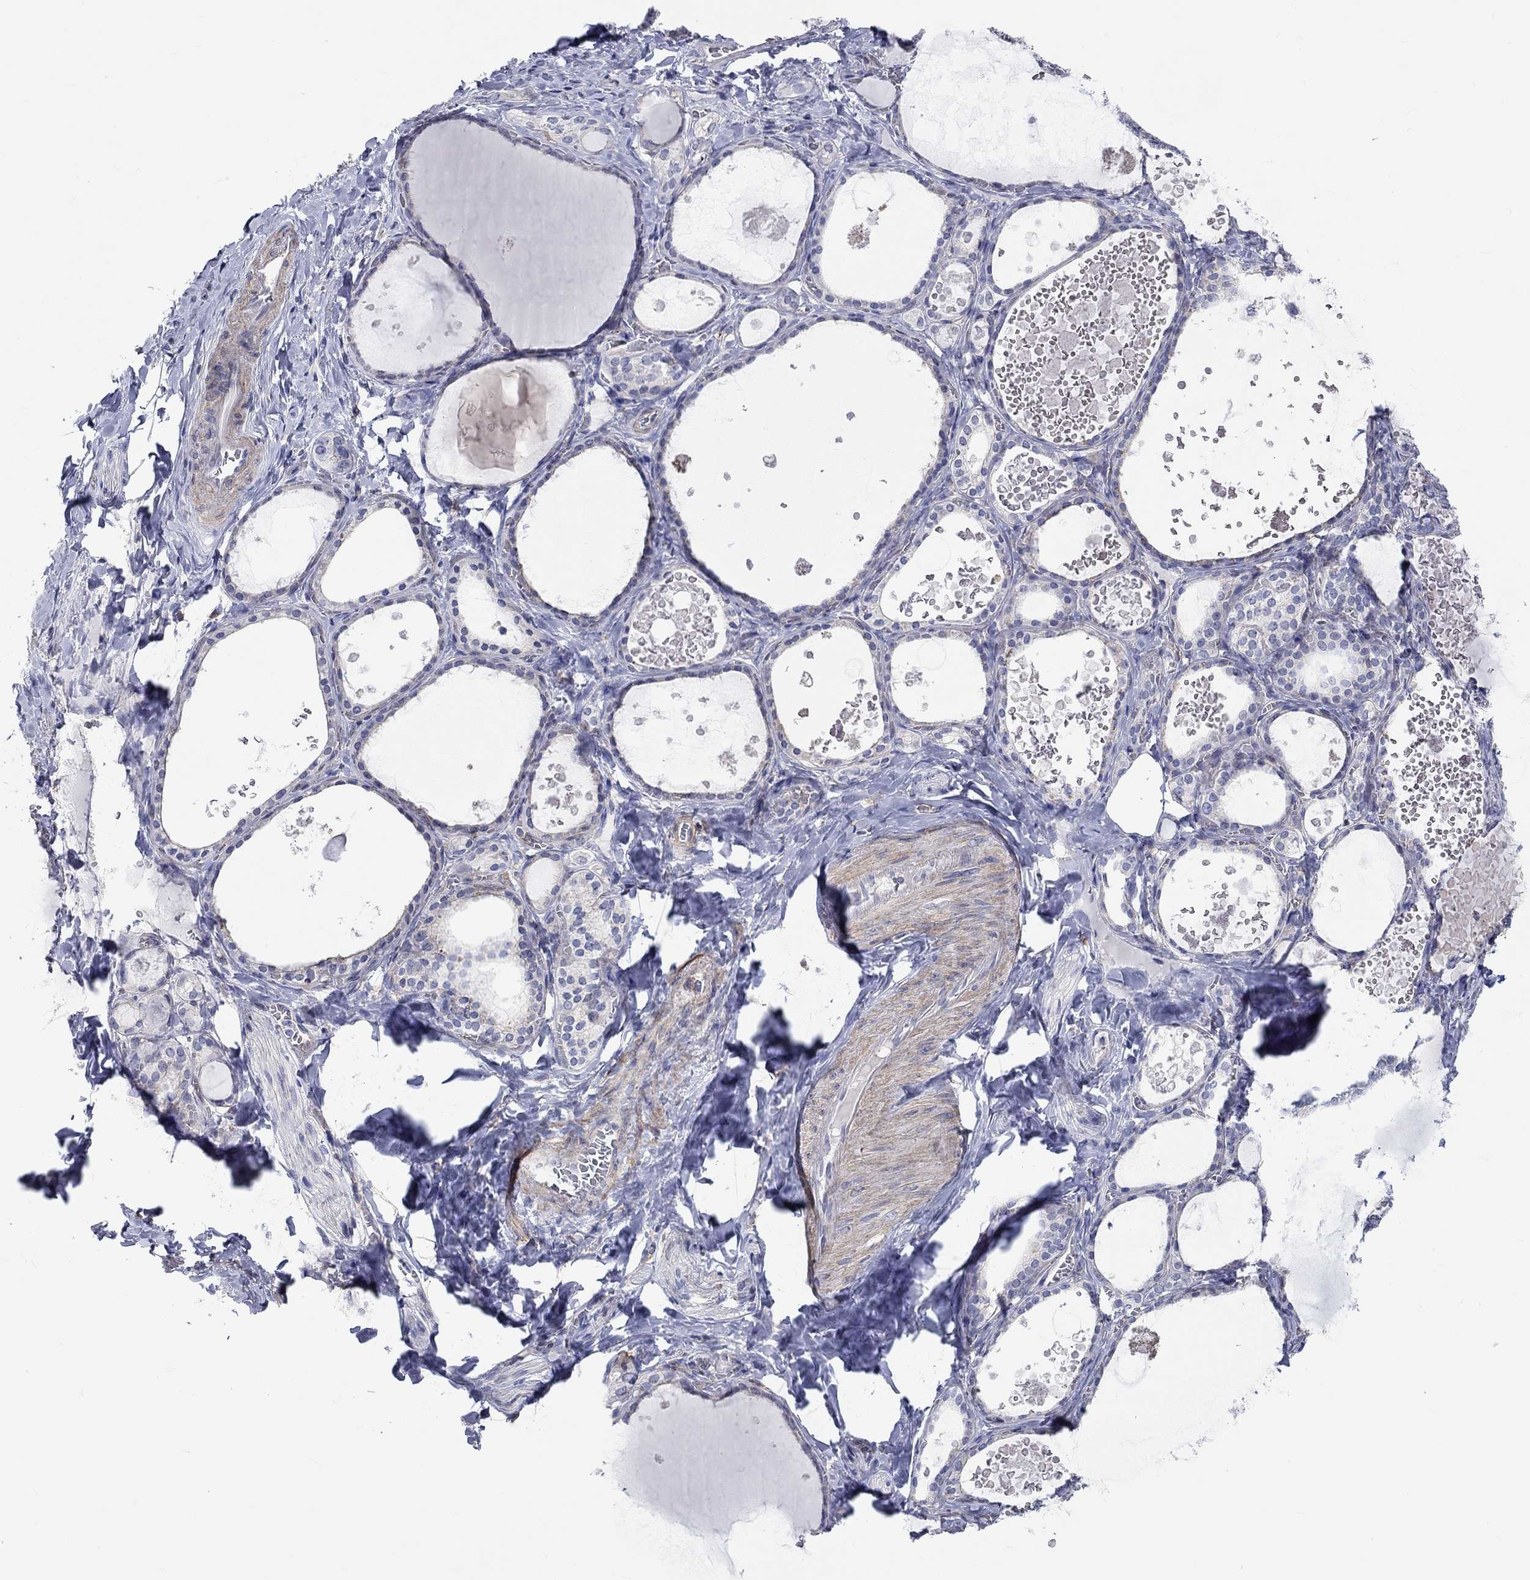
{"staining": {"intensity": "negative", "quantity": "none", "location": "none"}, "tissue": "thyroid gland", "cell_type": "Glandular cells", "image_type": "normal", "snomed": [{"axis": "morphology", "description": "Normal tissue, NOS"}, {"axis": "topography", "description": "Thyroid gland"}], "caption": "Immunohistochemical staining of benign thyroid gland exhibits no significant positivity in glandular cells. Nuclei are stained in blue.", "gene": "PCDHGA10", "patient": {"sex": "female", "age": 56}}